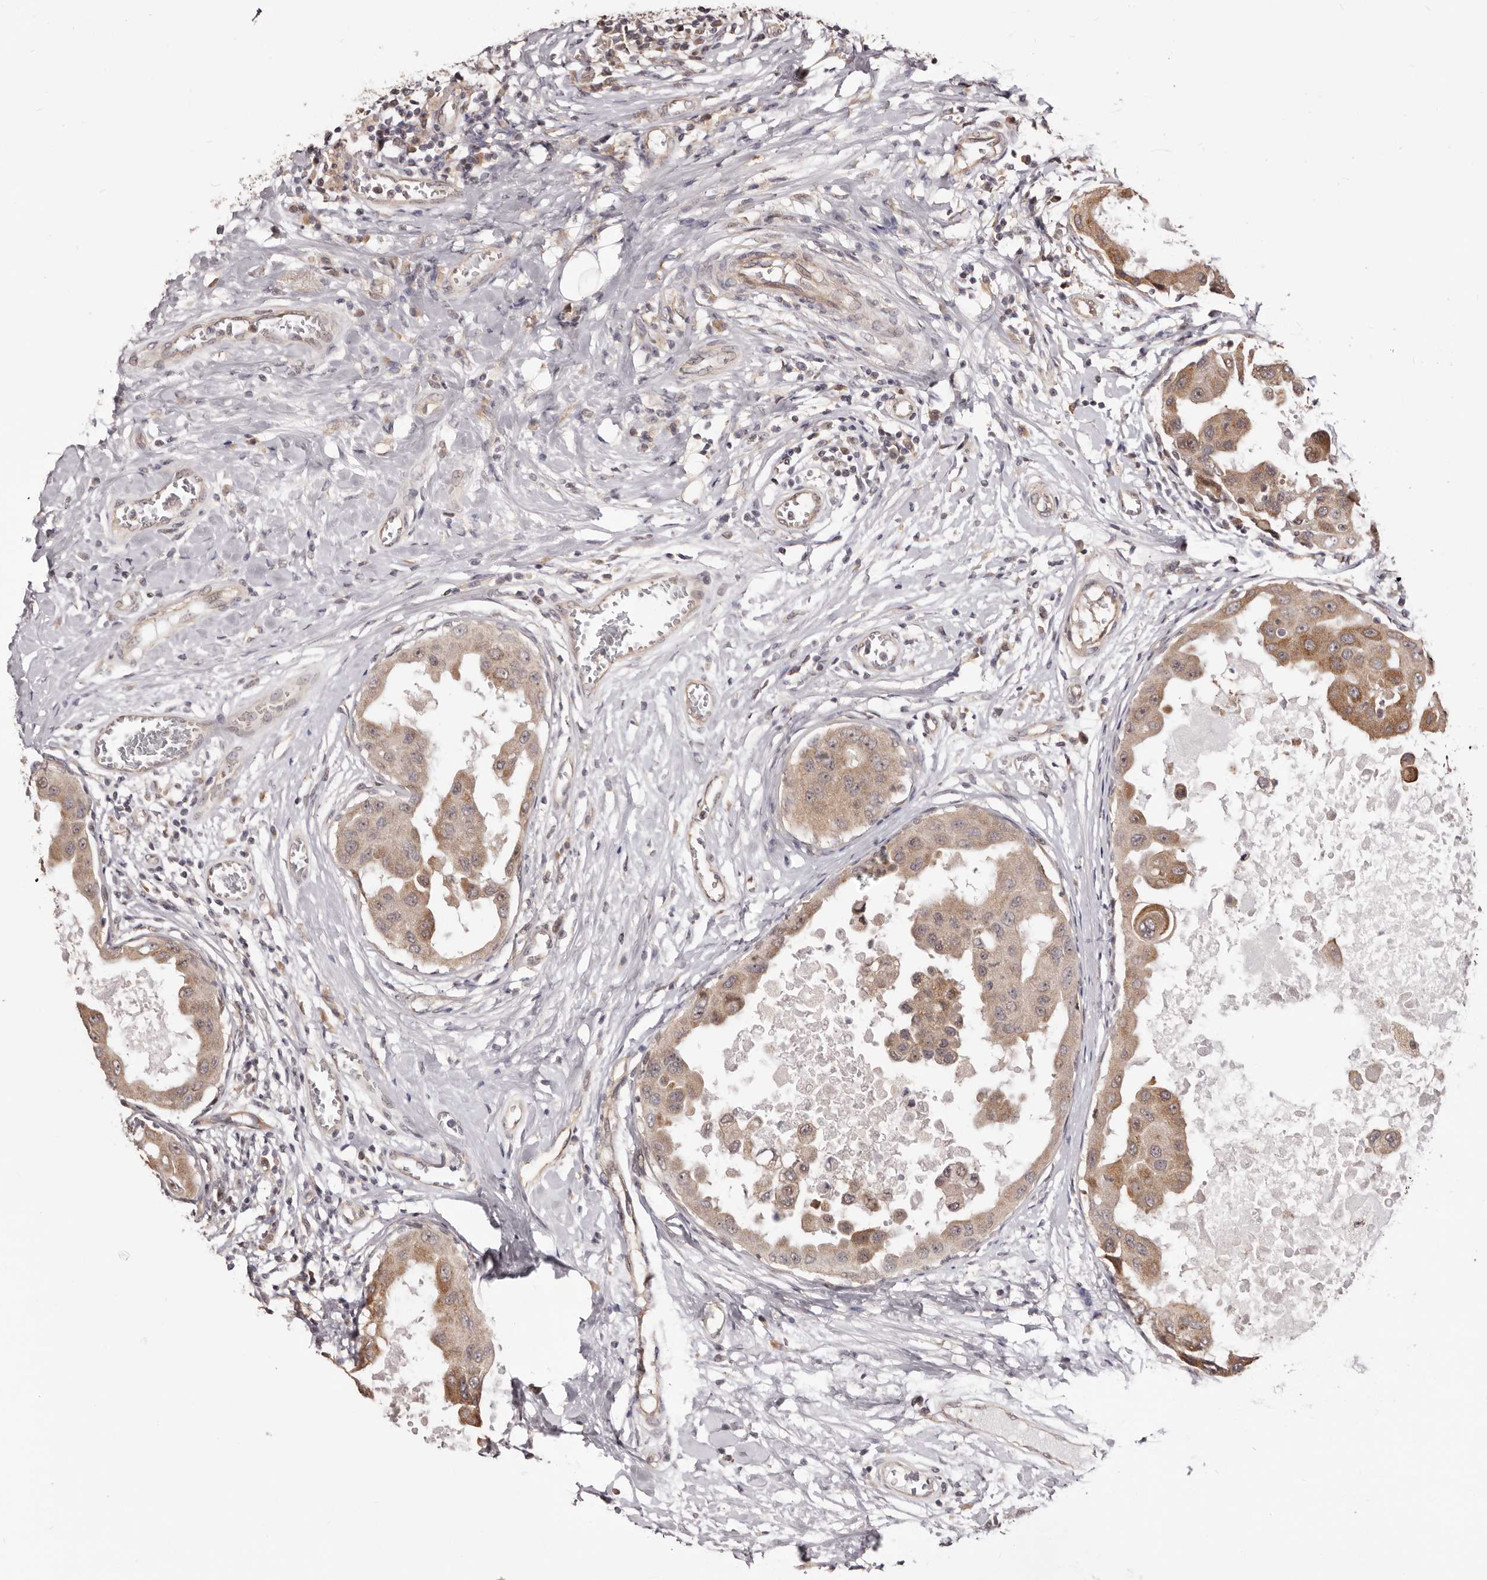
{"staining": {"intensity": "moderate", "quantity": ">75%", "location": "cytoplasmic/membranous,nuclear"}, "tissue": "breast cancer", "cell_type": "Tumor cells", "image_type": "cancer", "snomed": [{"axis": "morphology", "description": "Duct carcinoma"}, {"axis": "topography", "description": "Breast"}], "caption": "Moderate cytoplasmic/membranous and nuclear protein staining is seen in approximately >75% of tumor cells in breast infiltrating ductal carcinoma.", "gene": "NOL12", "patient": {"sex": "female", "age": 27}}